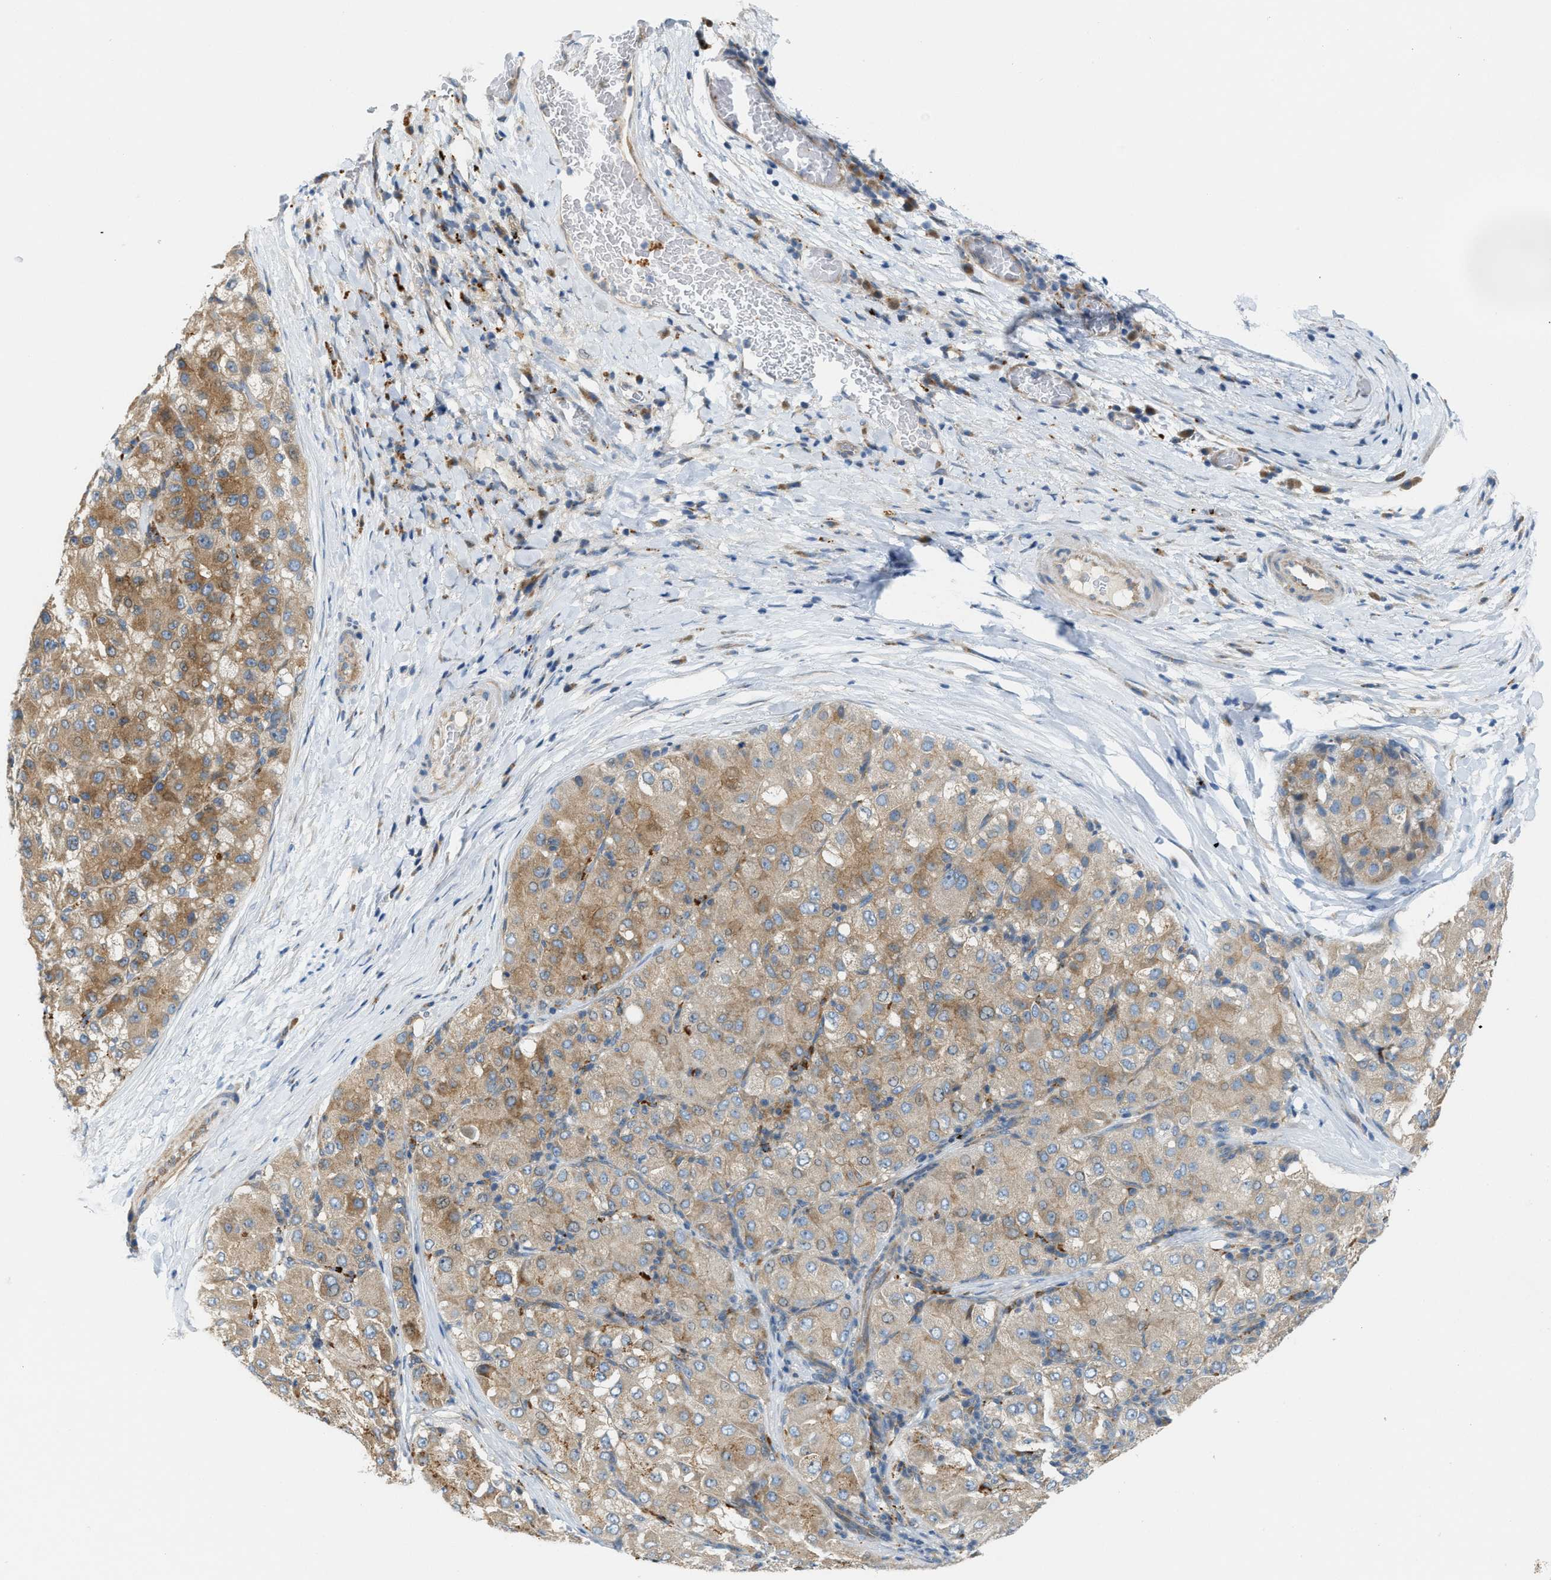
{"staining": {"intensity": "moderate", "quantity": ">75%", "location": "cytoplasmic/membranous"}, "tissue": "liver cancer", "cell_type": "Tumor cells", "image_type": "cancer", "snomed": [{"axis": "morphology", "description": "Carcinoma, Hepatocellular, NOS"}, {"axis": "topography", "description": "Liver"}], "caption": "Protein analysis of liver cancer (hepatocellular carcinoma) tissue reveals moderate cytoplasmic/membranous positivity in about >75% of tumor cells. The protein of interest is shown in brown color, while the nuclei are stained blue.", "gene": "KLHDC10", "patient": {"sex": "male", "age": 80}}